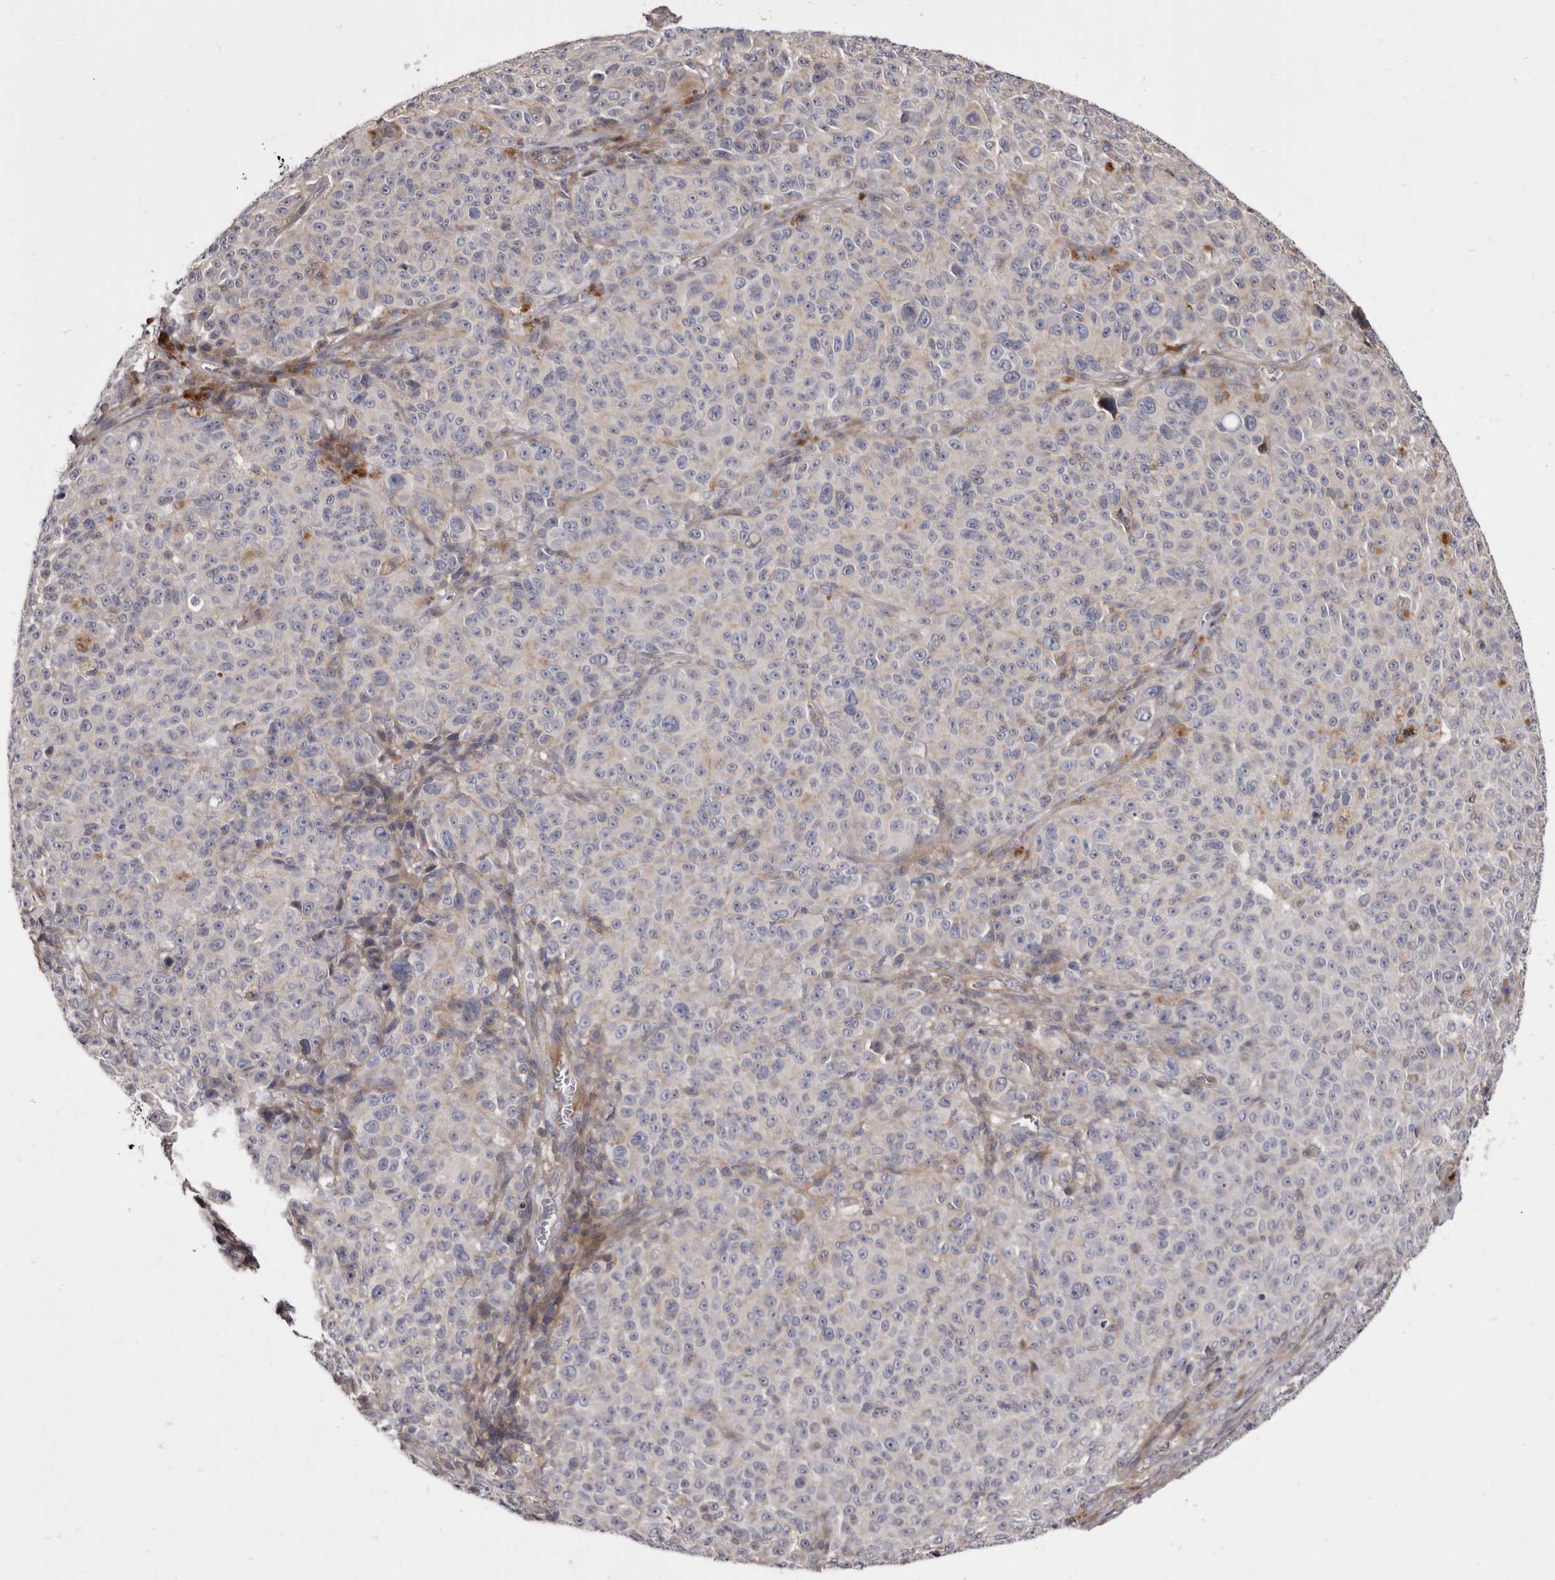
{"staining": {"intensity": "negative", "quantity": "none", "location": "none"}, "tissue": "melanoma", "cell_type": "Tumor cells", "image_type": "cancer", "snomed": [{"axis": "morphology", "description": "Malignant melanoma, NOS"}, {"axis": "topography", "description": "Skin"}], "caption": "The histopathology image reveals no significant expression in tumor cells of malignant melanoma.", "gene": "FAS", "patient": {"sex": "female", "age": 82}}